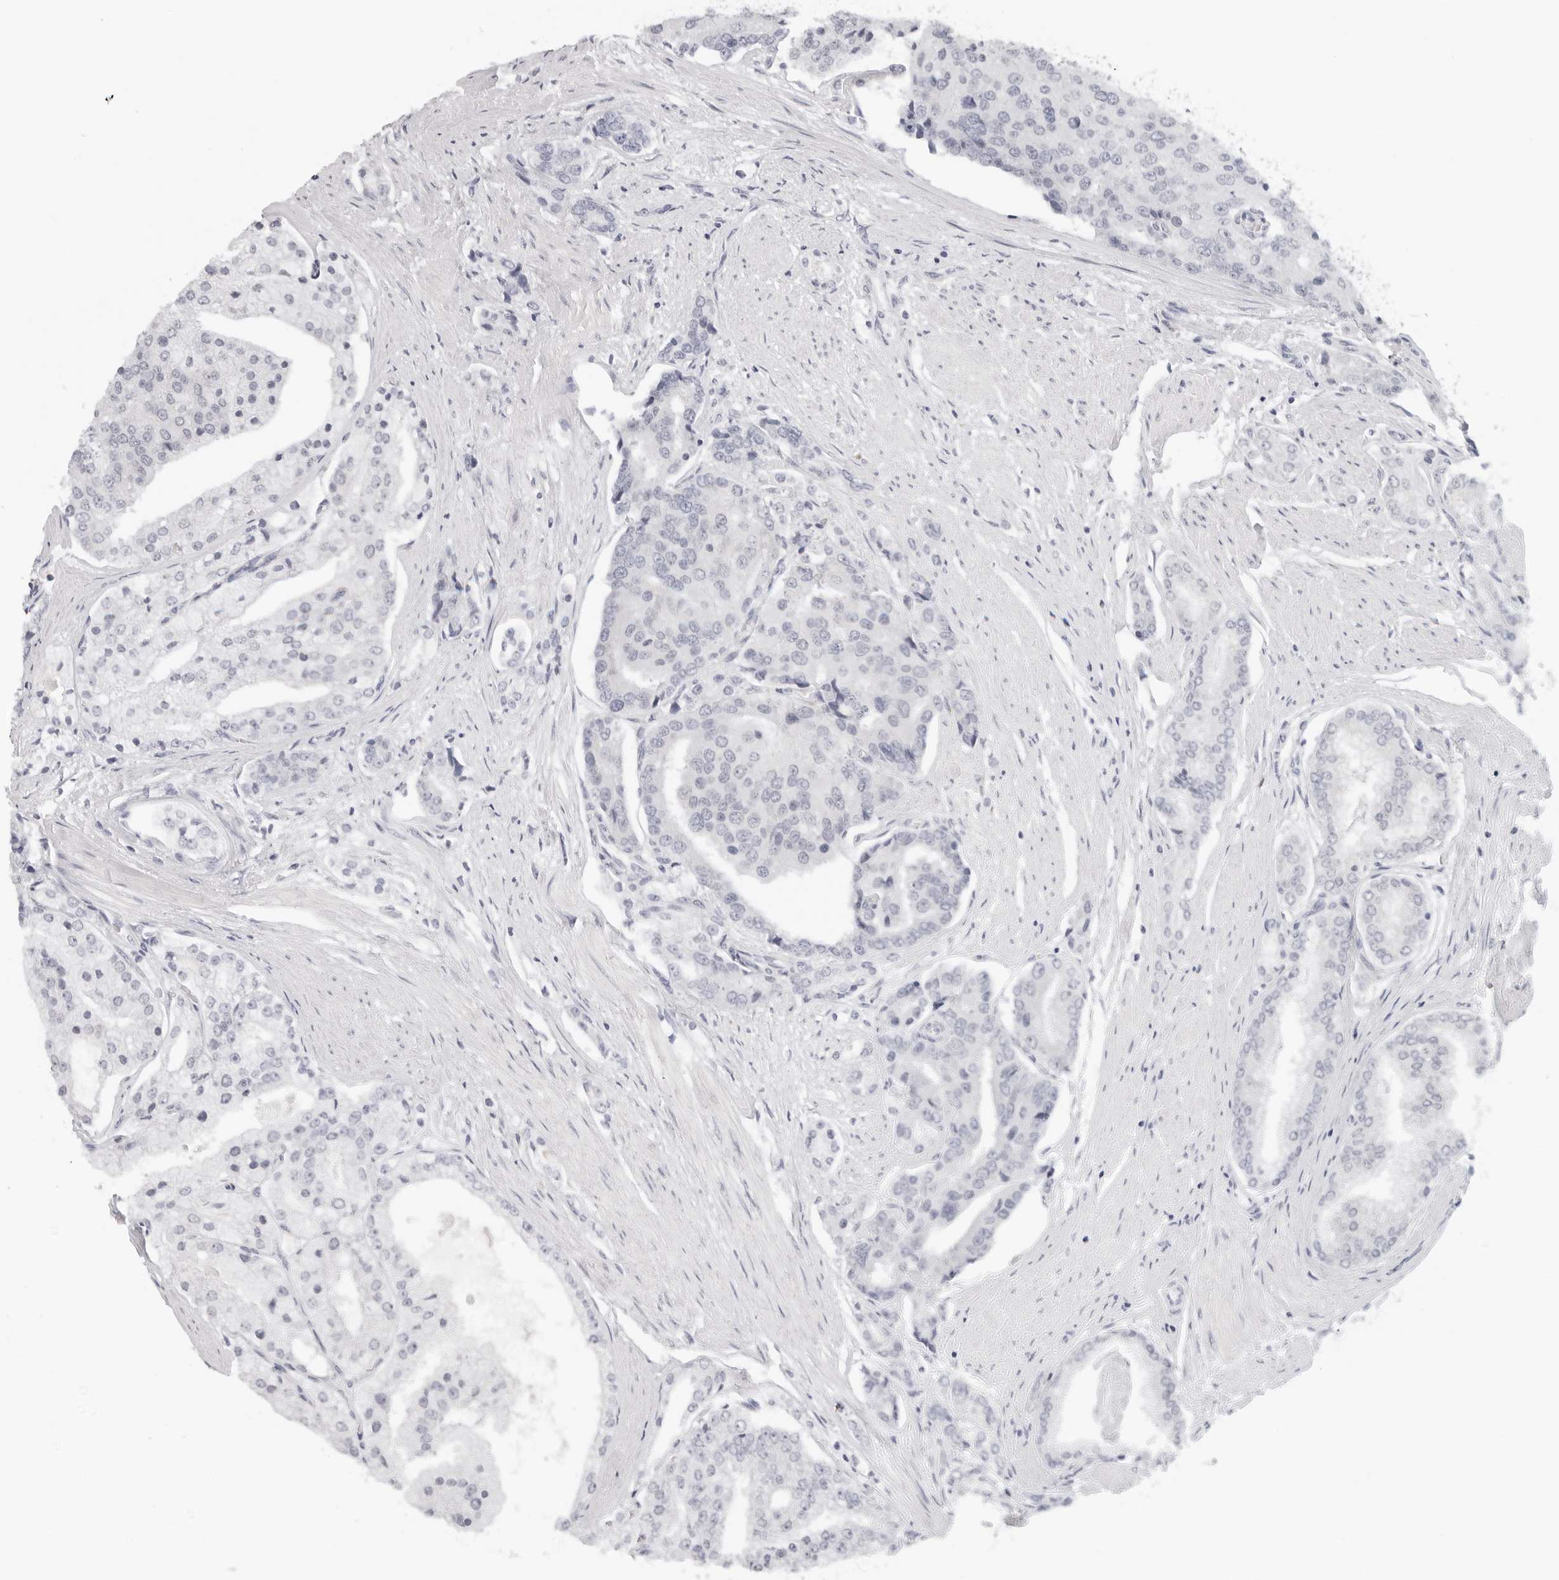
{"staining": {"intensity": "negative", "quantity": "none", "location": "none"}, "tissue": "prostate cancer", "cell_type": "Tumor cells", "image_type": "cancer", "snomed": [{"axis": "morphology", "description": "Adenocarcinoma, High grade"}, {"axis": "topography", "description": "Prostate"}], "caption": "This is an immunohistochemistry (IHC) photomicrograph of prostate cancer. There is no staining in tumor cells.", "gene": "EDN2", "patient": {"sex": "male", "age": 50}}